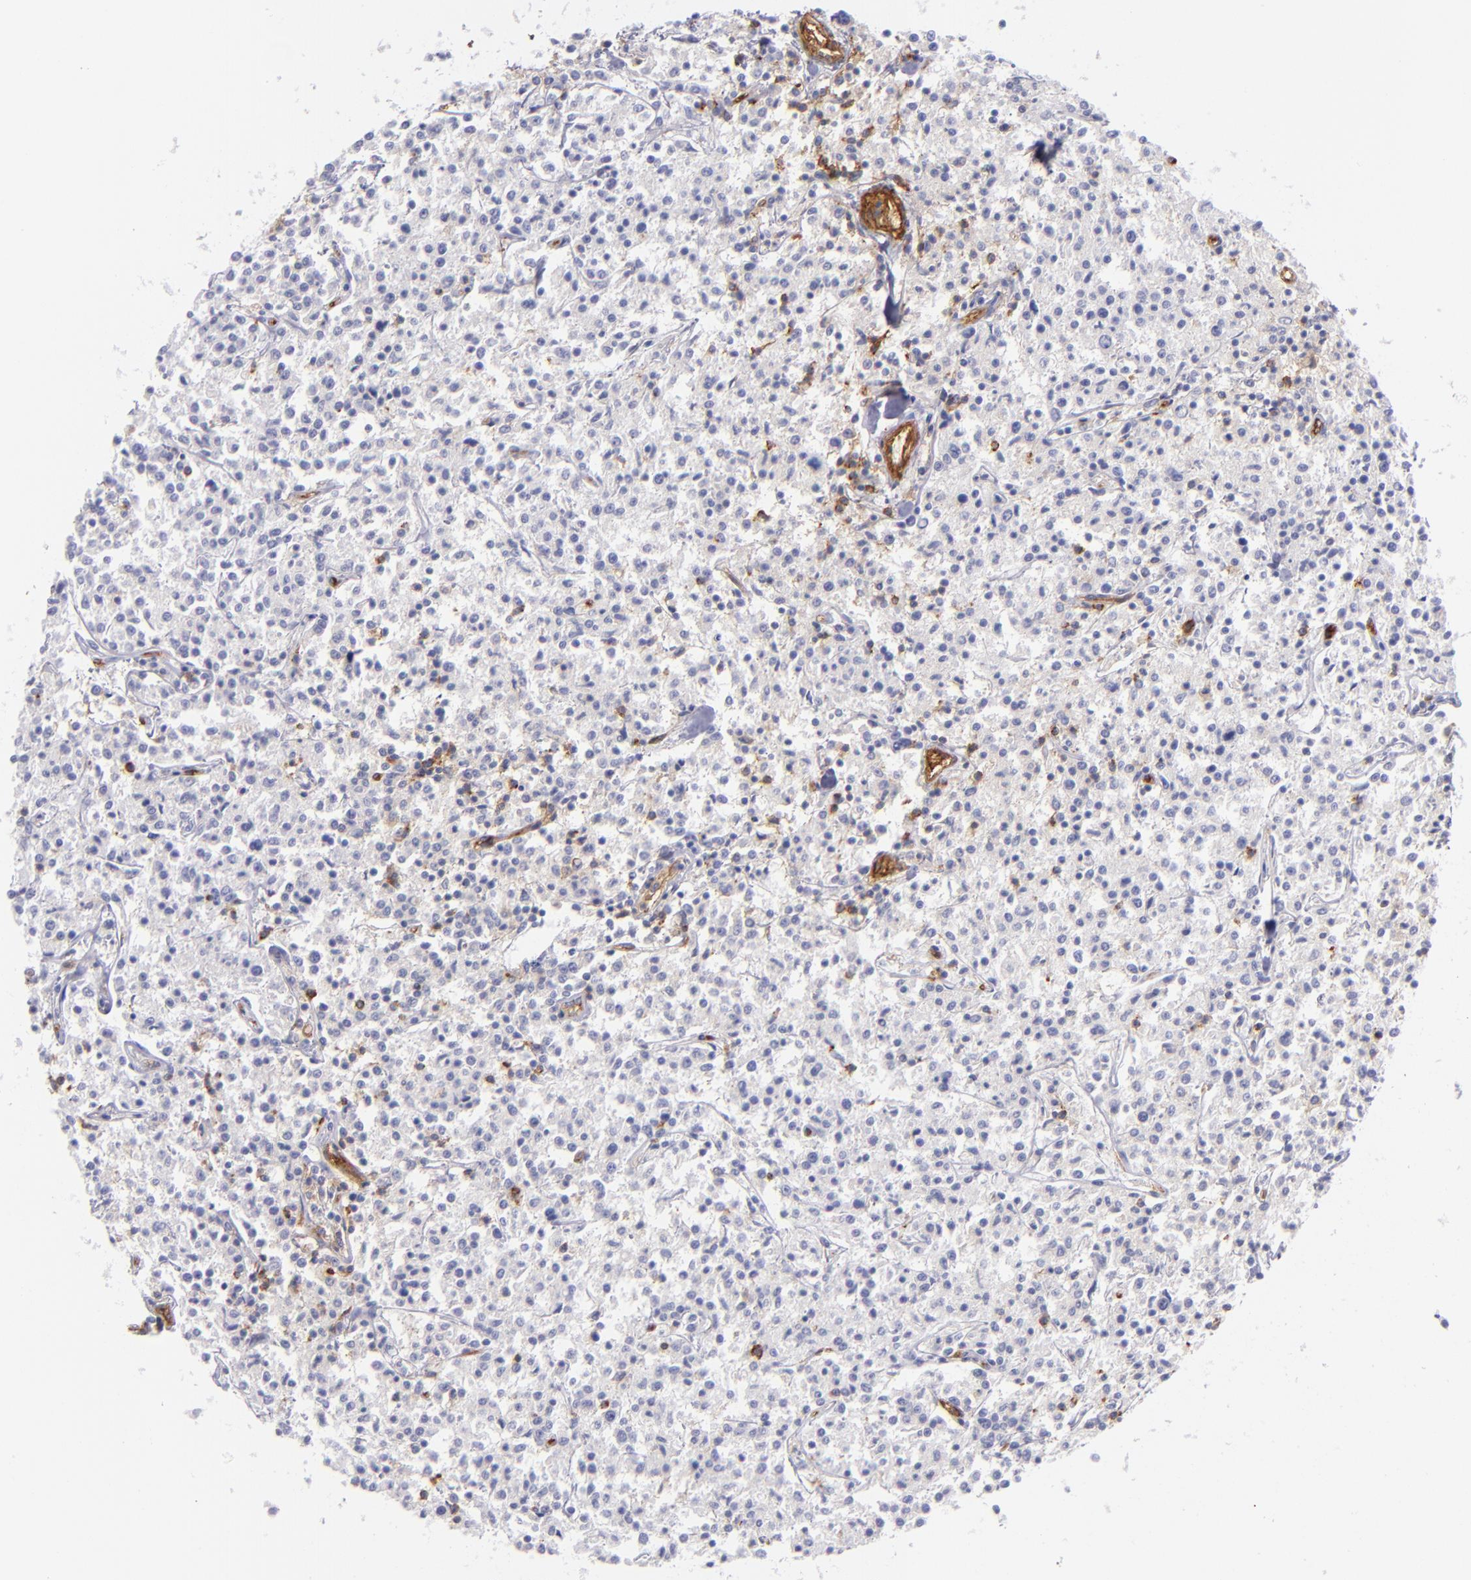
{"staining": {"intensity": "negative", "quantity": "none", "location": "none"}, "tissue": "lymphoma", "cell_type": "Tumor cells", "image_type": "cancer", "snomed": [{"axis": "morphology", "description": "Malignant lymphoma, non-Hodgkin's type, Low grade"}, {"axis": "topography", "description": "Small intestine"}], "caption": "Protein analysis of low-grade malignant lymphoma, non-Hodgkin's type shows no significant expression in tumor cells.", "gene": "ENTPD1", "patient": {"sex": "female", "age": 59}}